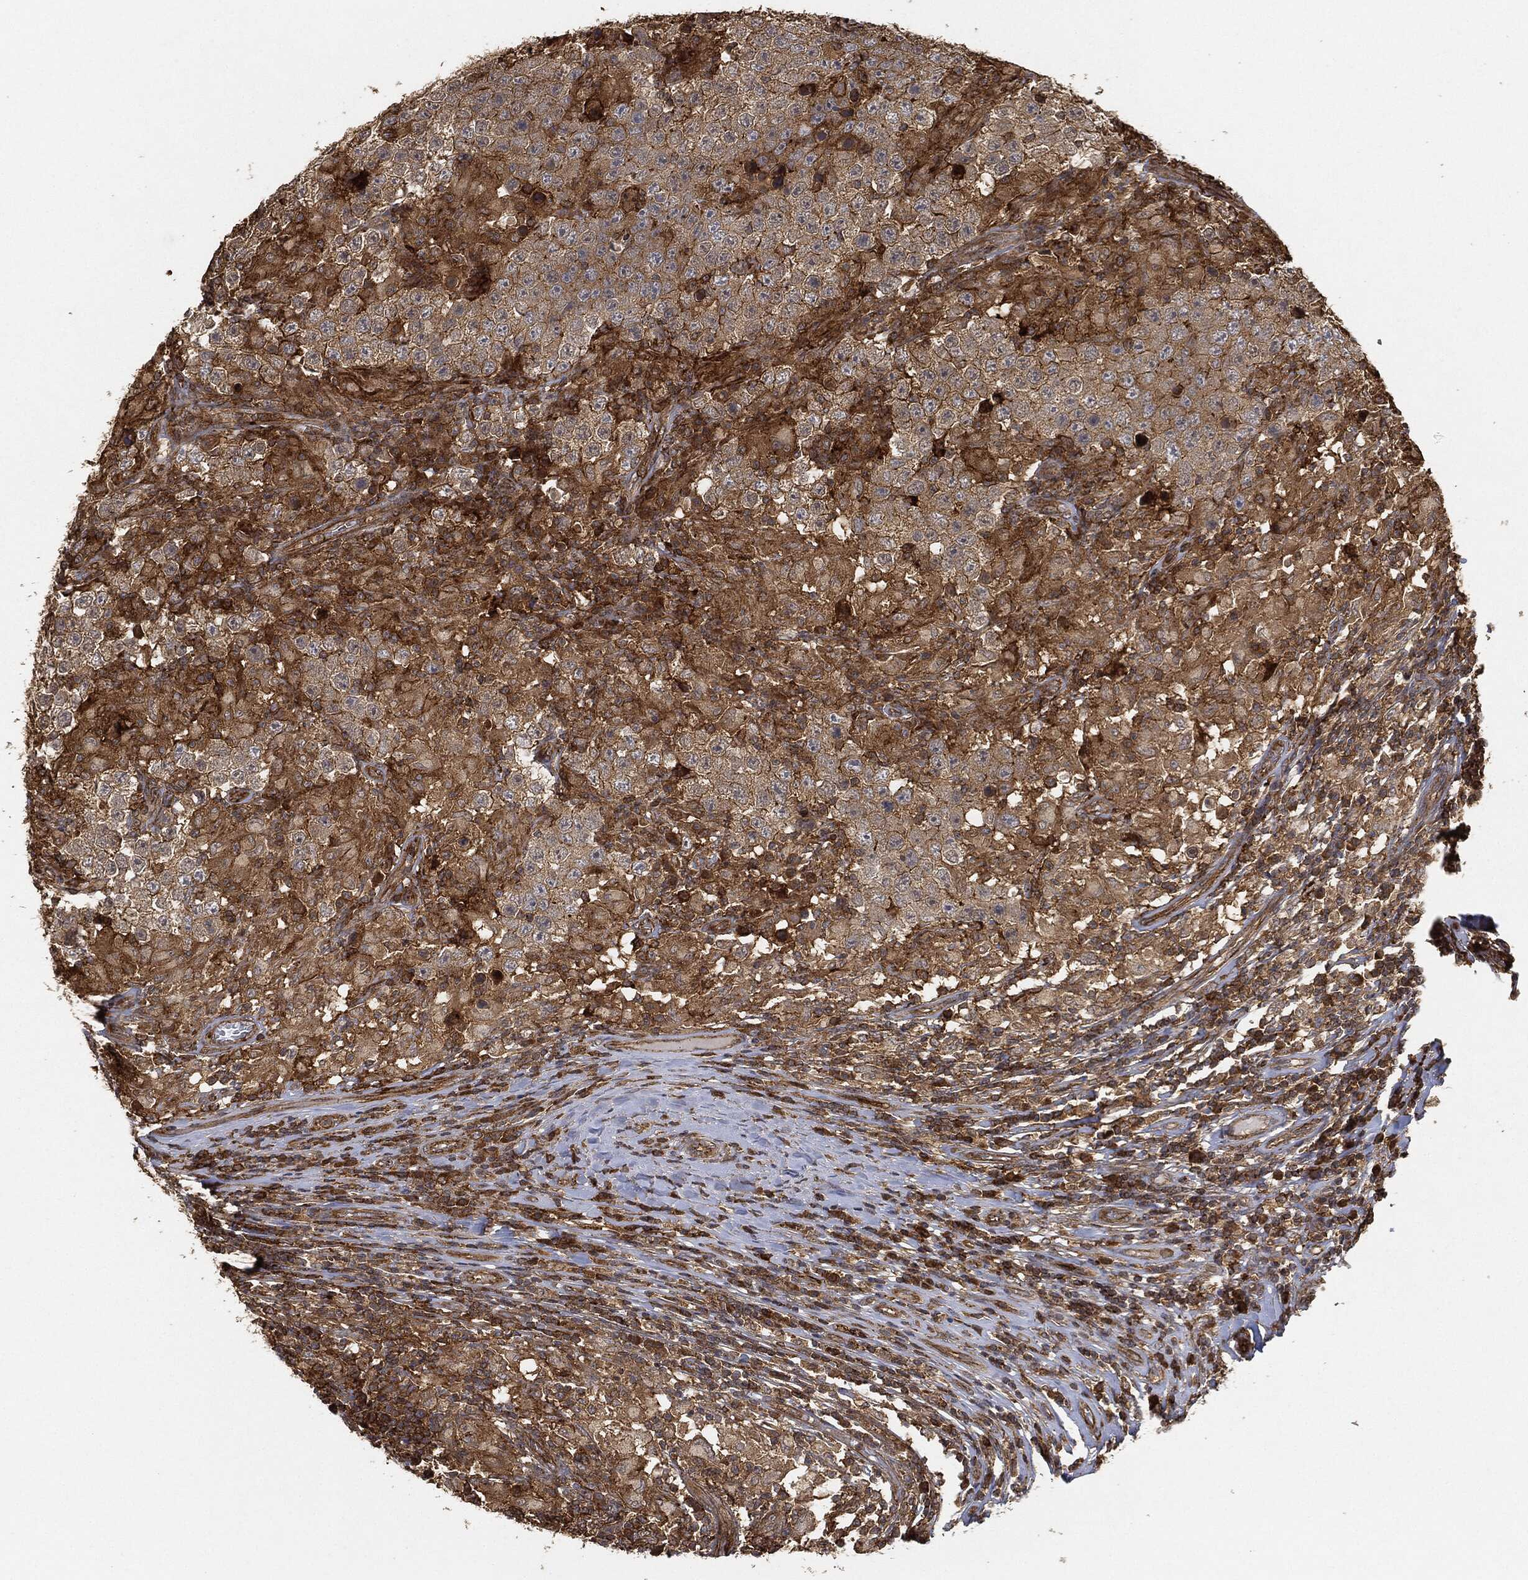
{"staining": {"intensity": "strong", "quantity": "25%-75%", "location": "cytoplasmic/membranous"}, "tissue": "testis cancer", "cell_type": "Tumor cells", "image_type": "cancer", "snomed": [{"axis": "morphology", "description": "Seminoma, NOS"}, {"axis": "morphology", "description": "Carcinoma, Embryonal, NOS"}, {"axis": "topography", "description": "Testis"}], "caption": "Immunohistochemistry of human testis embryonal carcinoma demonstrates high levels of strong cytoplasmic/membranous expression in approximately 25%-75% of tumor cells. (brown staining indicates protein expression, while blue staining denotes nuclei).", "gene": "TPT1", "patient": {"sex": "male", "age": 41}}